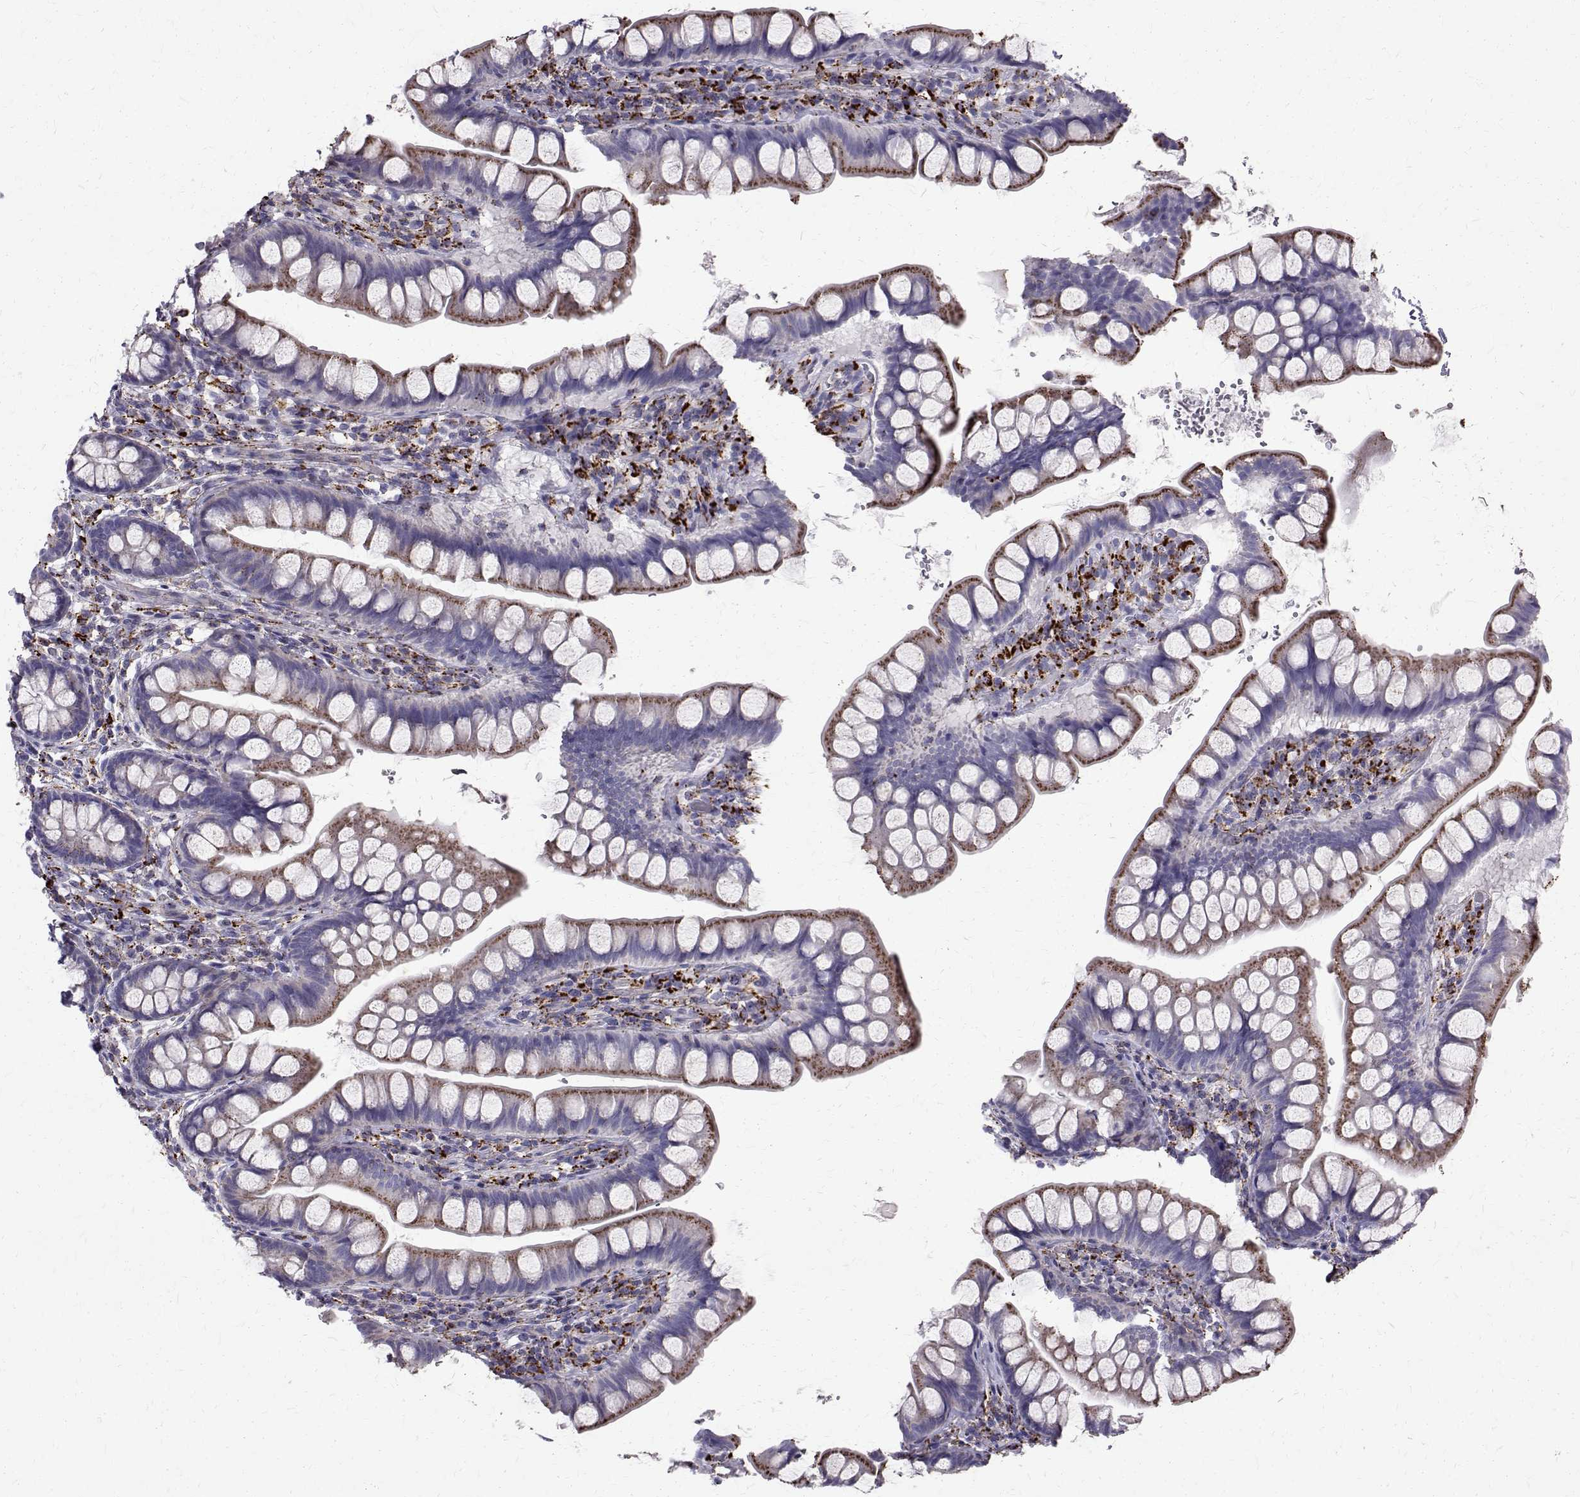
{"staining": {"intensity": "moderate", "quantity": "25%-75%", "location": "cytoplasmic/membranous"}, "tissue": "small intestine", "cell_type": "Glandular cells", "image_type": "normal", "snomed": [{"axis": "morphology", "description": "Normal tissue, NOS"}, {"axis": "topography", "description": "Small intestine"}], "caption": "Unremarkable small intestine demonstrates moderate cytoplasmic/membranous expression in approximately 25%-75% of glandular cells, visualized by immunohistochemistry.", "gene": "TPP1", "patient": {"sex": "male", "age": 70}}